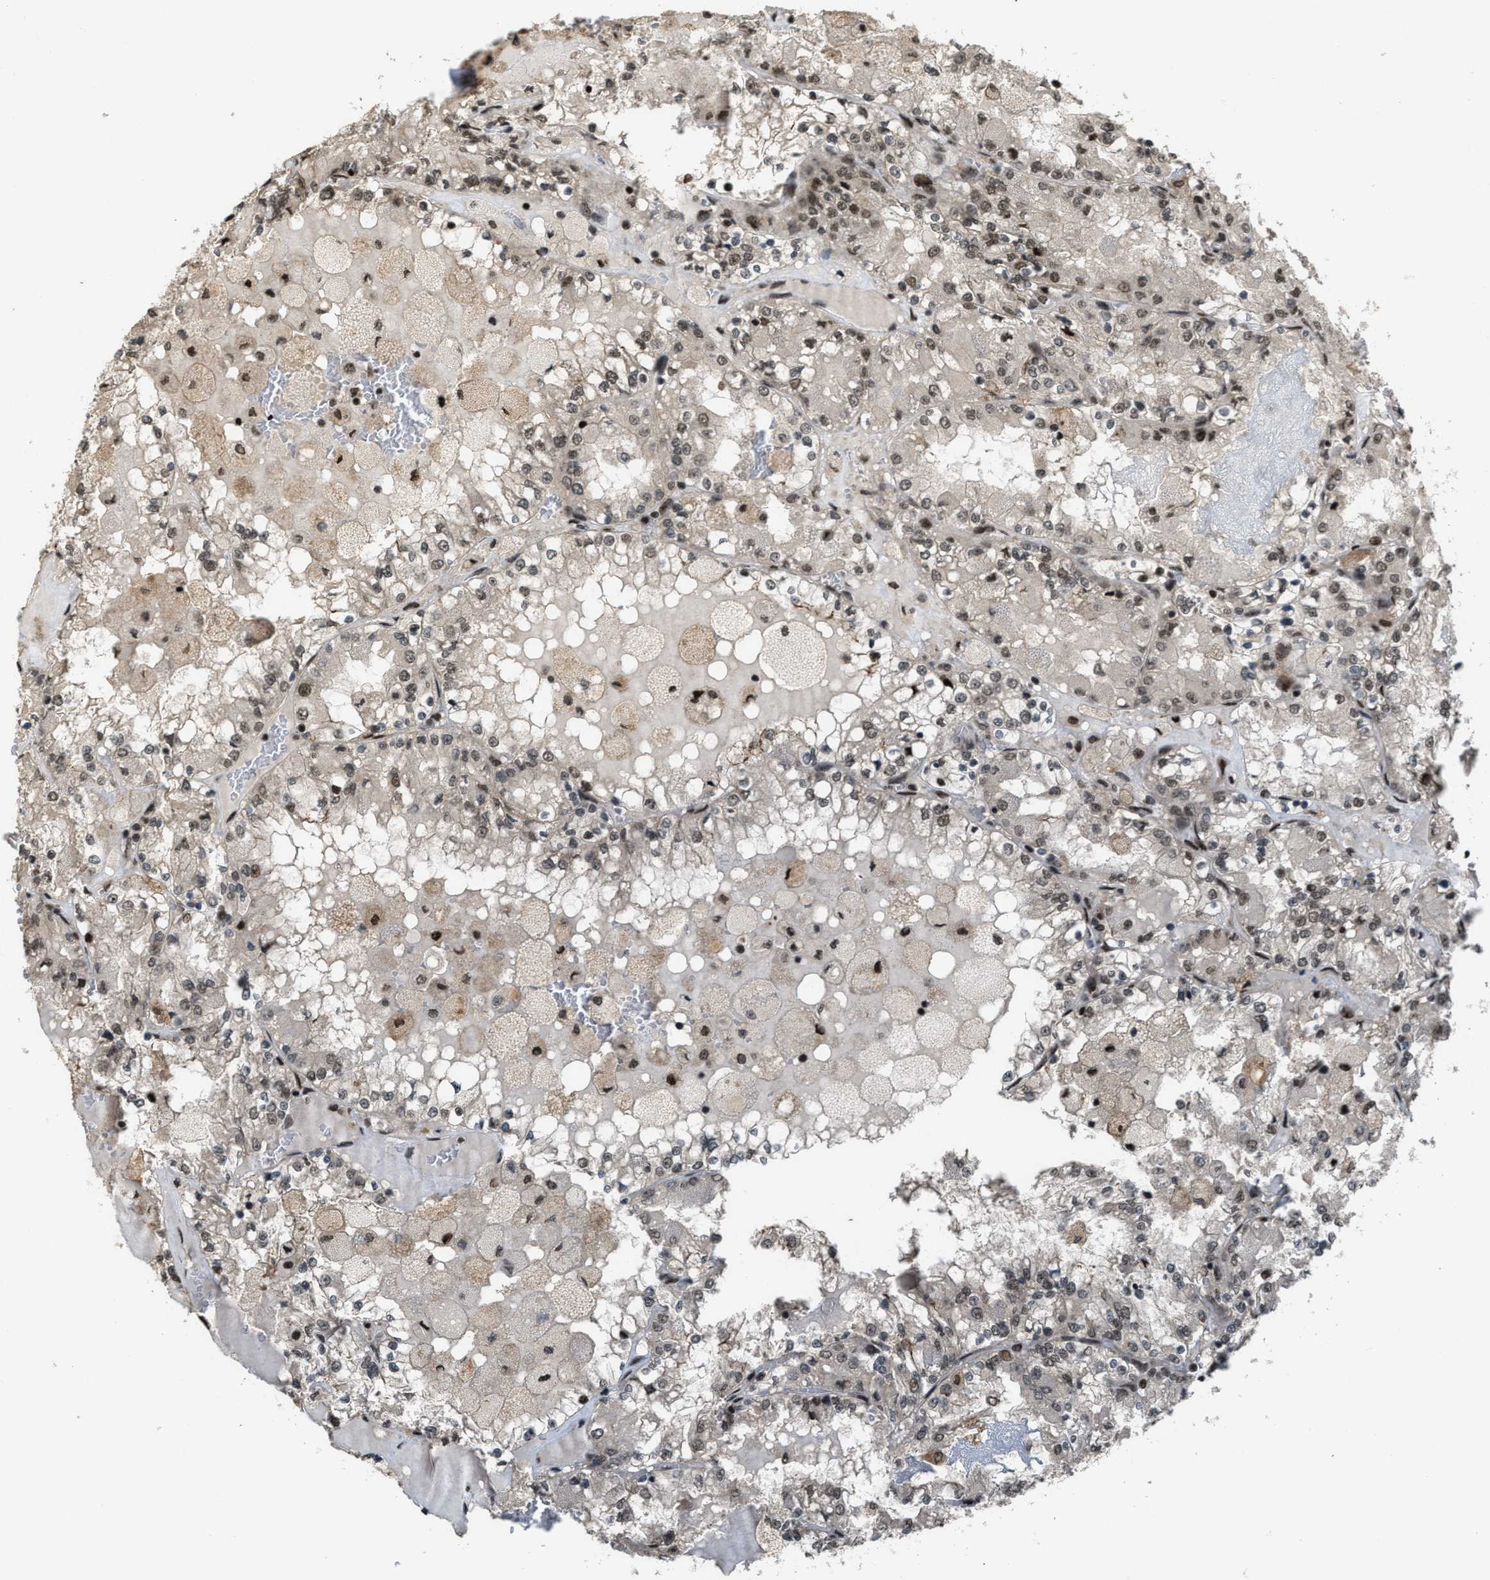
{"staining": {"intensity": "moderate", "quantity": ">75%", "location": "nuclear"}, "tissue": "renal cancer", "cell_type": "Tumor cells", "image_type": "cancer", "snomed": [{"axis": "morphology", "description": "Adenocarcinoma, NOS"}, {"axis": "topography", "description": "Kidney"}], "caption": "Immunohistochemical staining of renal cancer displays medium levels of moderate nuclear protein positivity in about >75% of tumor cells. (DAB IHC, brown staining for protein, blue staining for nuclei).", "gene": "SERTAD2", "patient": {"sex": "female", "age": 56}}